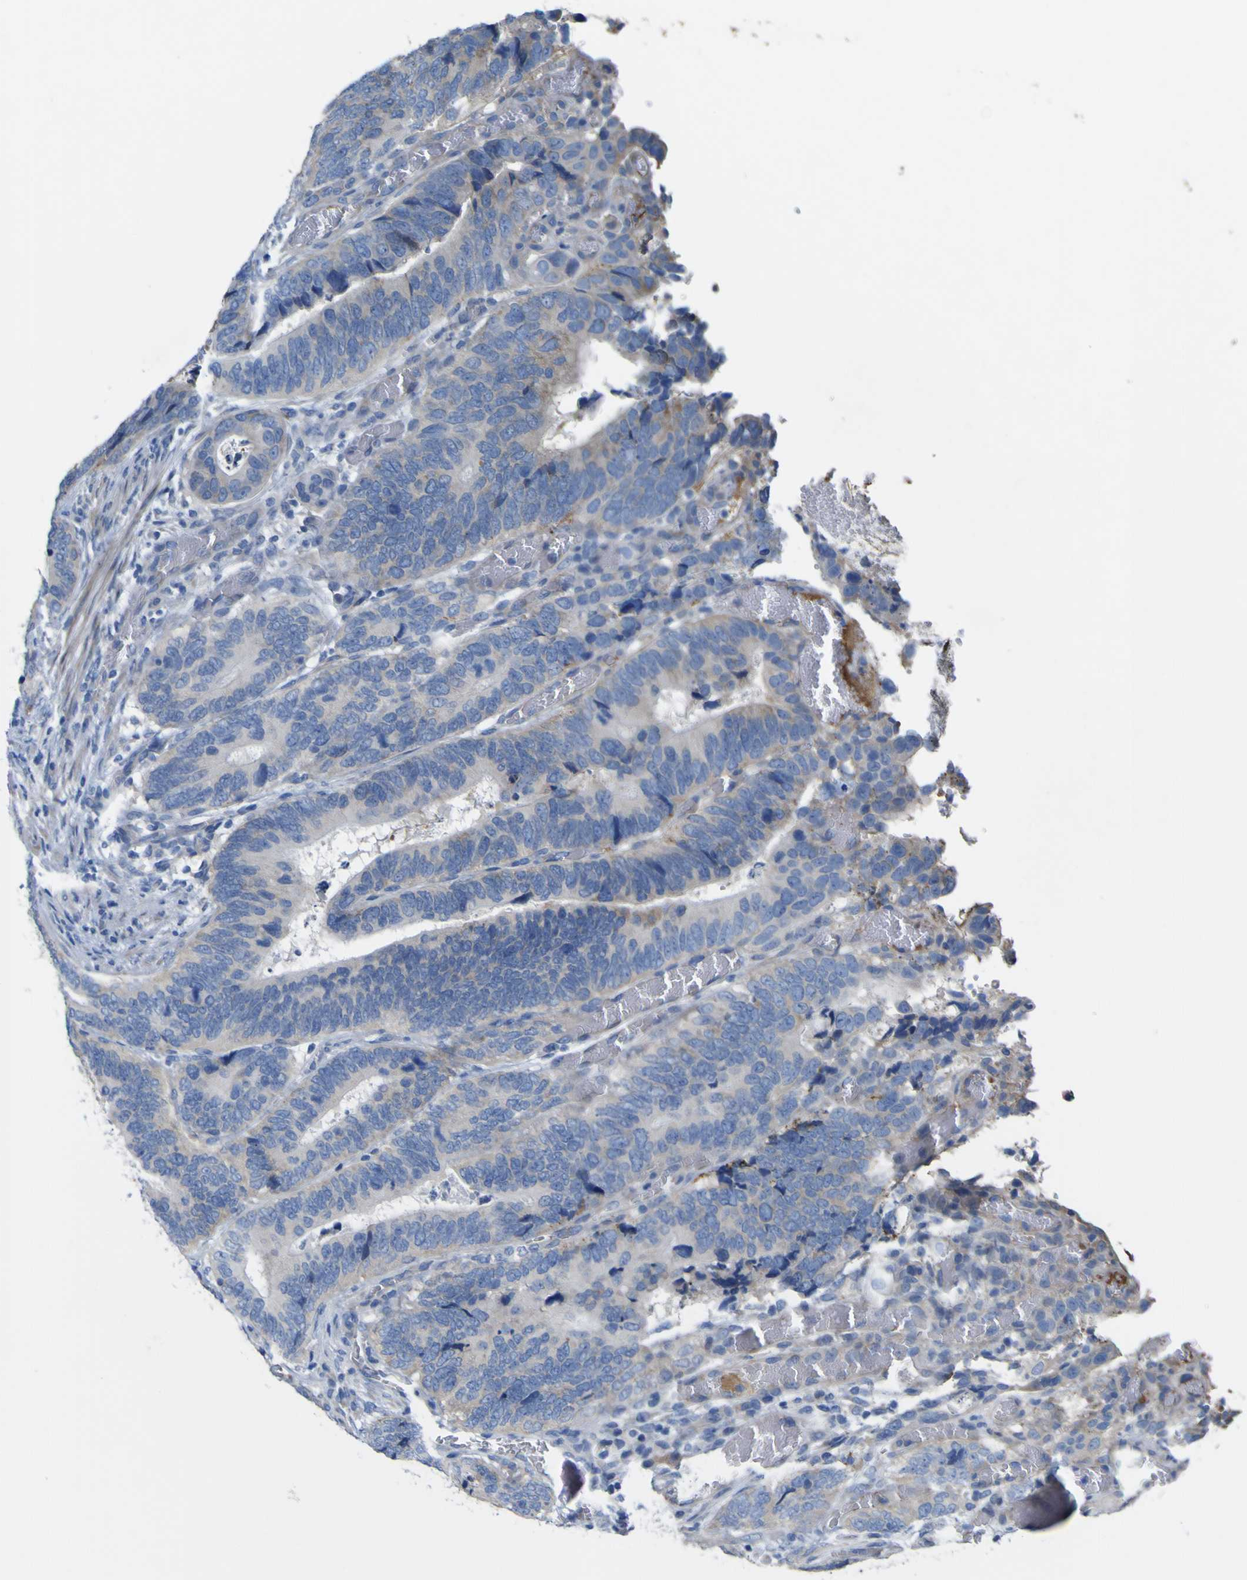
{"staining": {"intensity": "negative", "quantity": "none", "location": "none"}, "tissue": "colorectal cancer", "cell_type": "Tumor cells", "image_type": "cancer", "snomed": [{"axis": "morphology", "description": "Adenocarcinoma, NOS"}, {"axis": "topography", "description": "Colon"}], "caption": "IHC histopathology image of neoplastic tissue: adenocarcinoma (colorectal) stained with DAB shows no significant protein staining in tumor cells.", "gene": "MYEOV", "patient": {"sex": "male", "age": 72}}